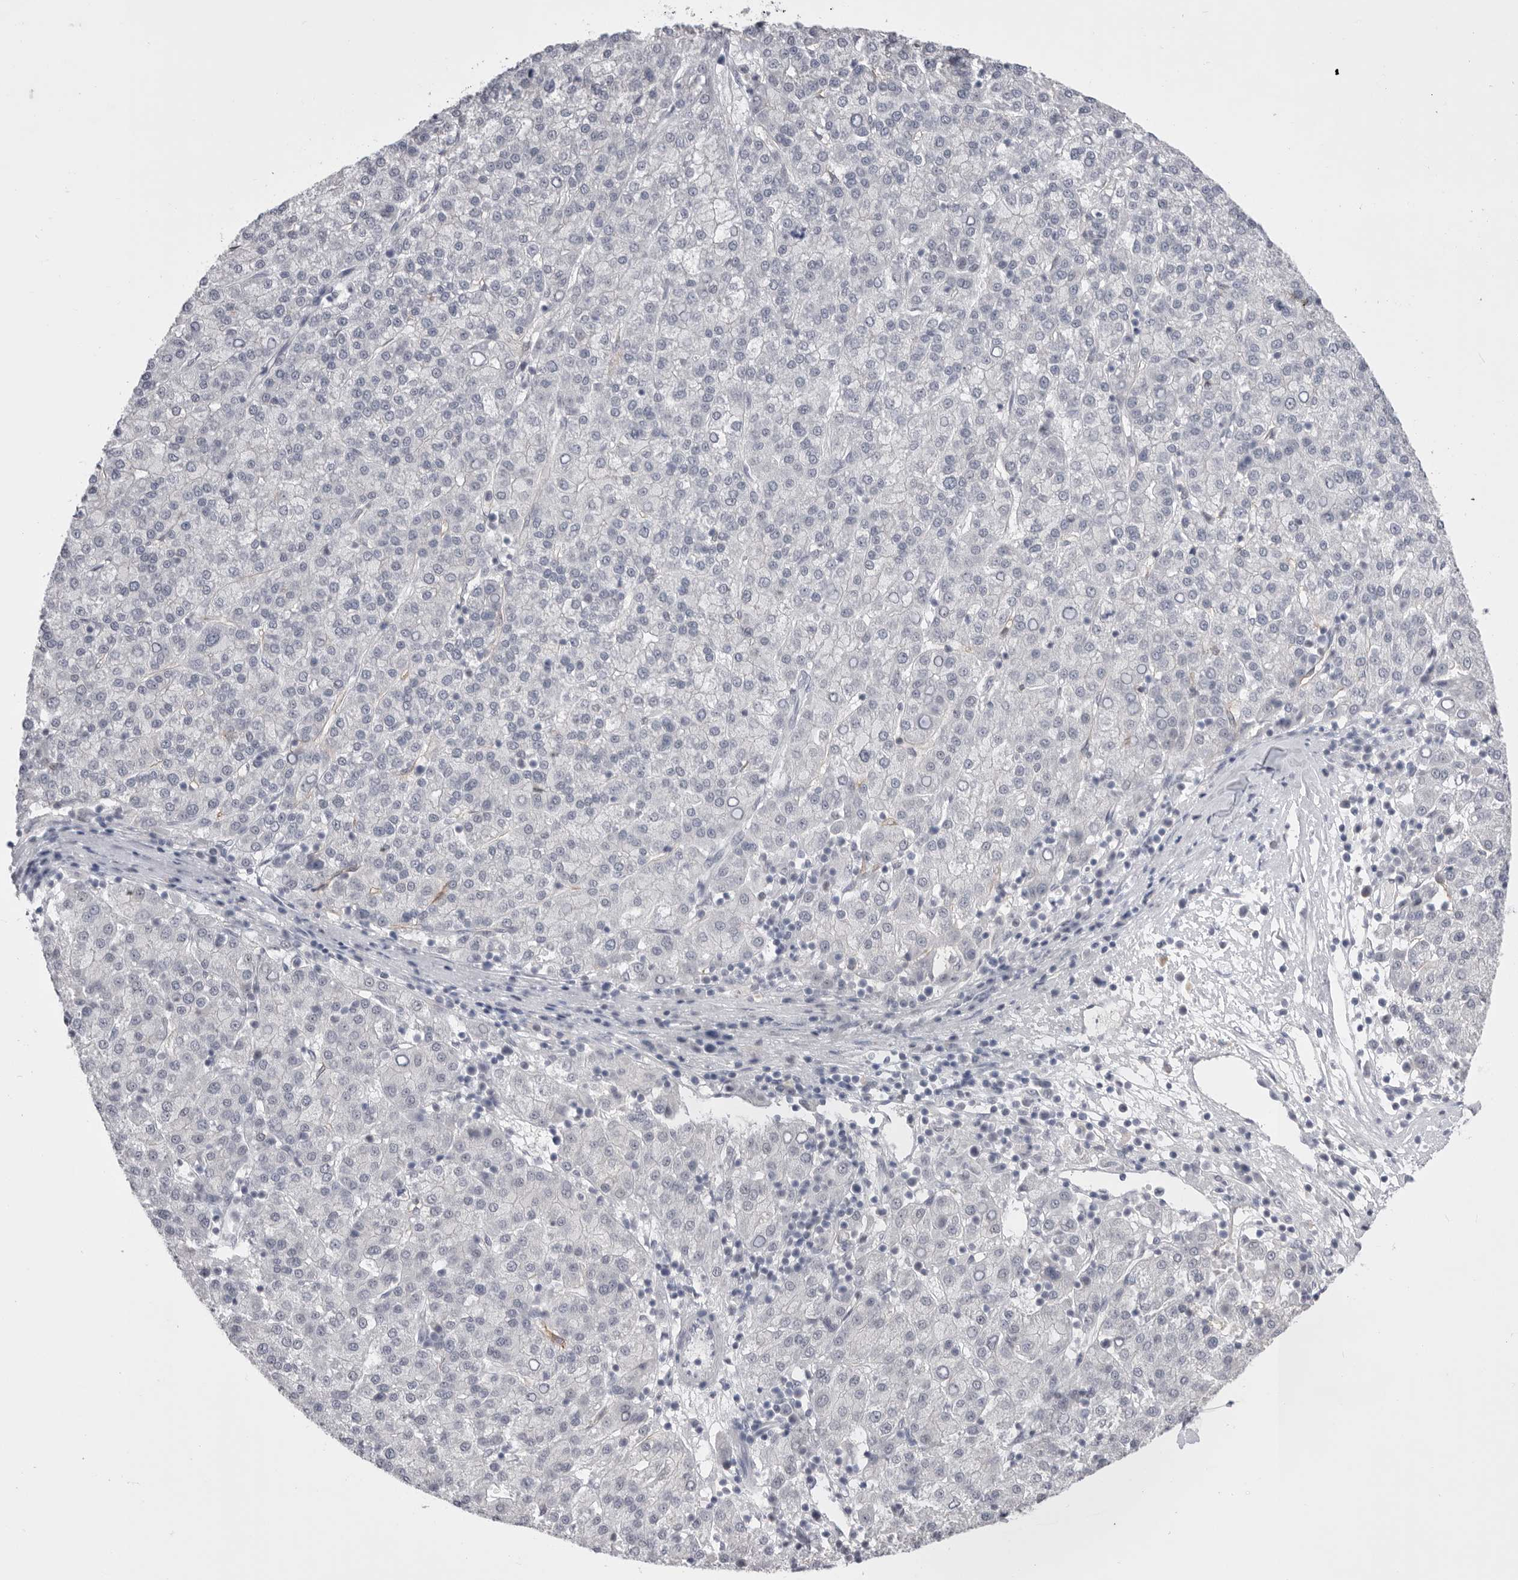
{"staining": {"intensity": "negative", "quantity": "none", "location": "none"}, "tissue": "liver cancer", "cell_type": "Tumor cells", "image_type": "cancer", "snomed": [{"axis": "morphology", "description": "Carcinoma, Hepatocellular, NOS"}, {"axis": "topography", "description": "Liver"}], "caption": "Human liver cancer stained for a protein using immunohistochemistry shows no expression in tumor cells.", "gene": "ZBTB7B", "patient": {"sex": "female", "age": 58}}